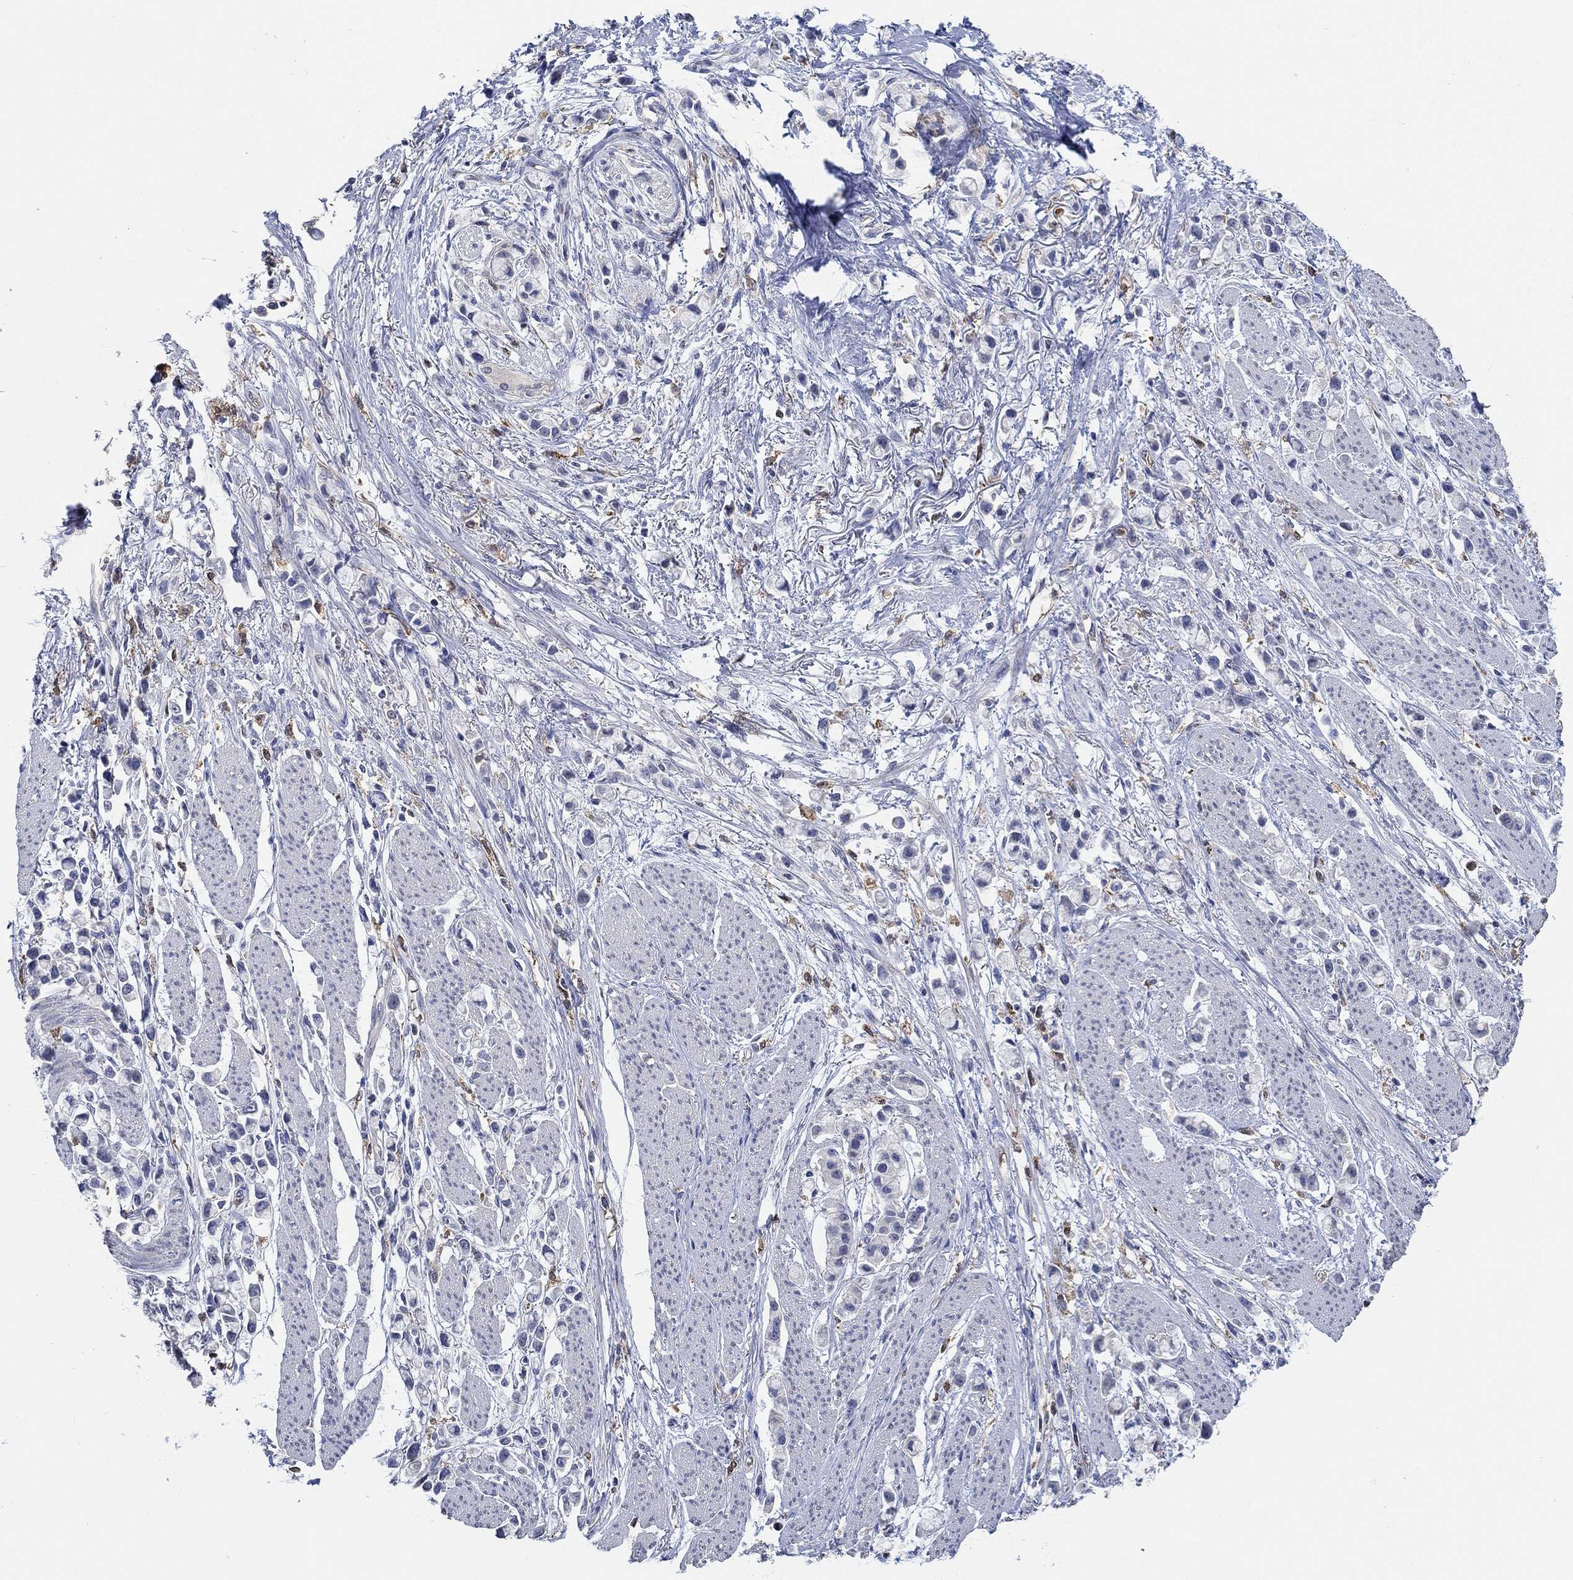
{"staining": {"intensity": "negative", "quantity": "none", "location": "none"}, "tissue": "stomach cancer", "cell_type": "Tumor cells", "image_type": "cancer", "snomed": [{"axis": "morphology", "description": "Adenocarcinoma, NOS"}, {"axis": "topography", "description": "Stomach"}], "caption": "Histopathology image shows no significant protein staining in tumor cells of adenocarcinoma (stomach). Brightfield microscopy of IHC stained with DAB (3,3'-diaminobenzidine) (brown) and hematoxylin (blue), captured at high magnification.", "gene": "MPP1", "patient": {"sex": "female", "age": 81}}